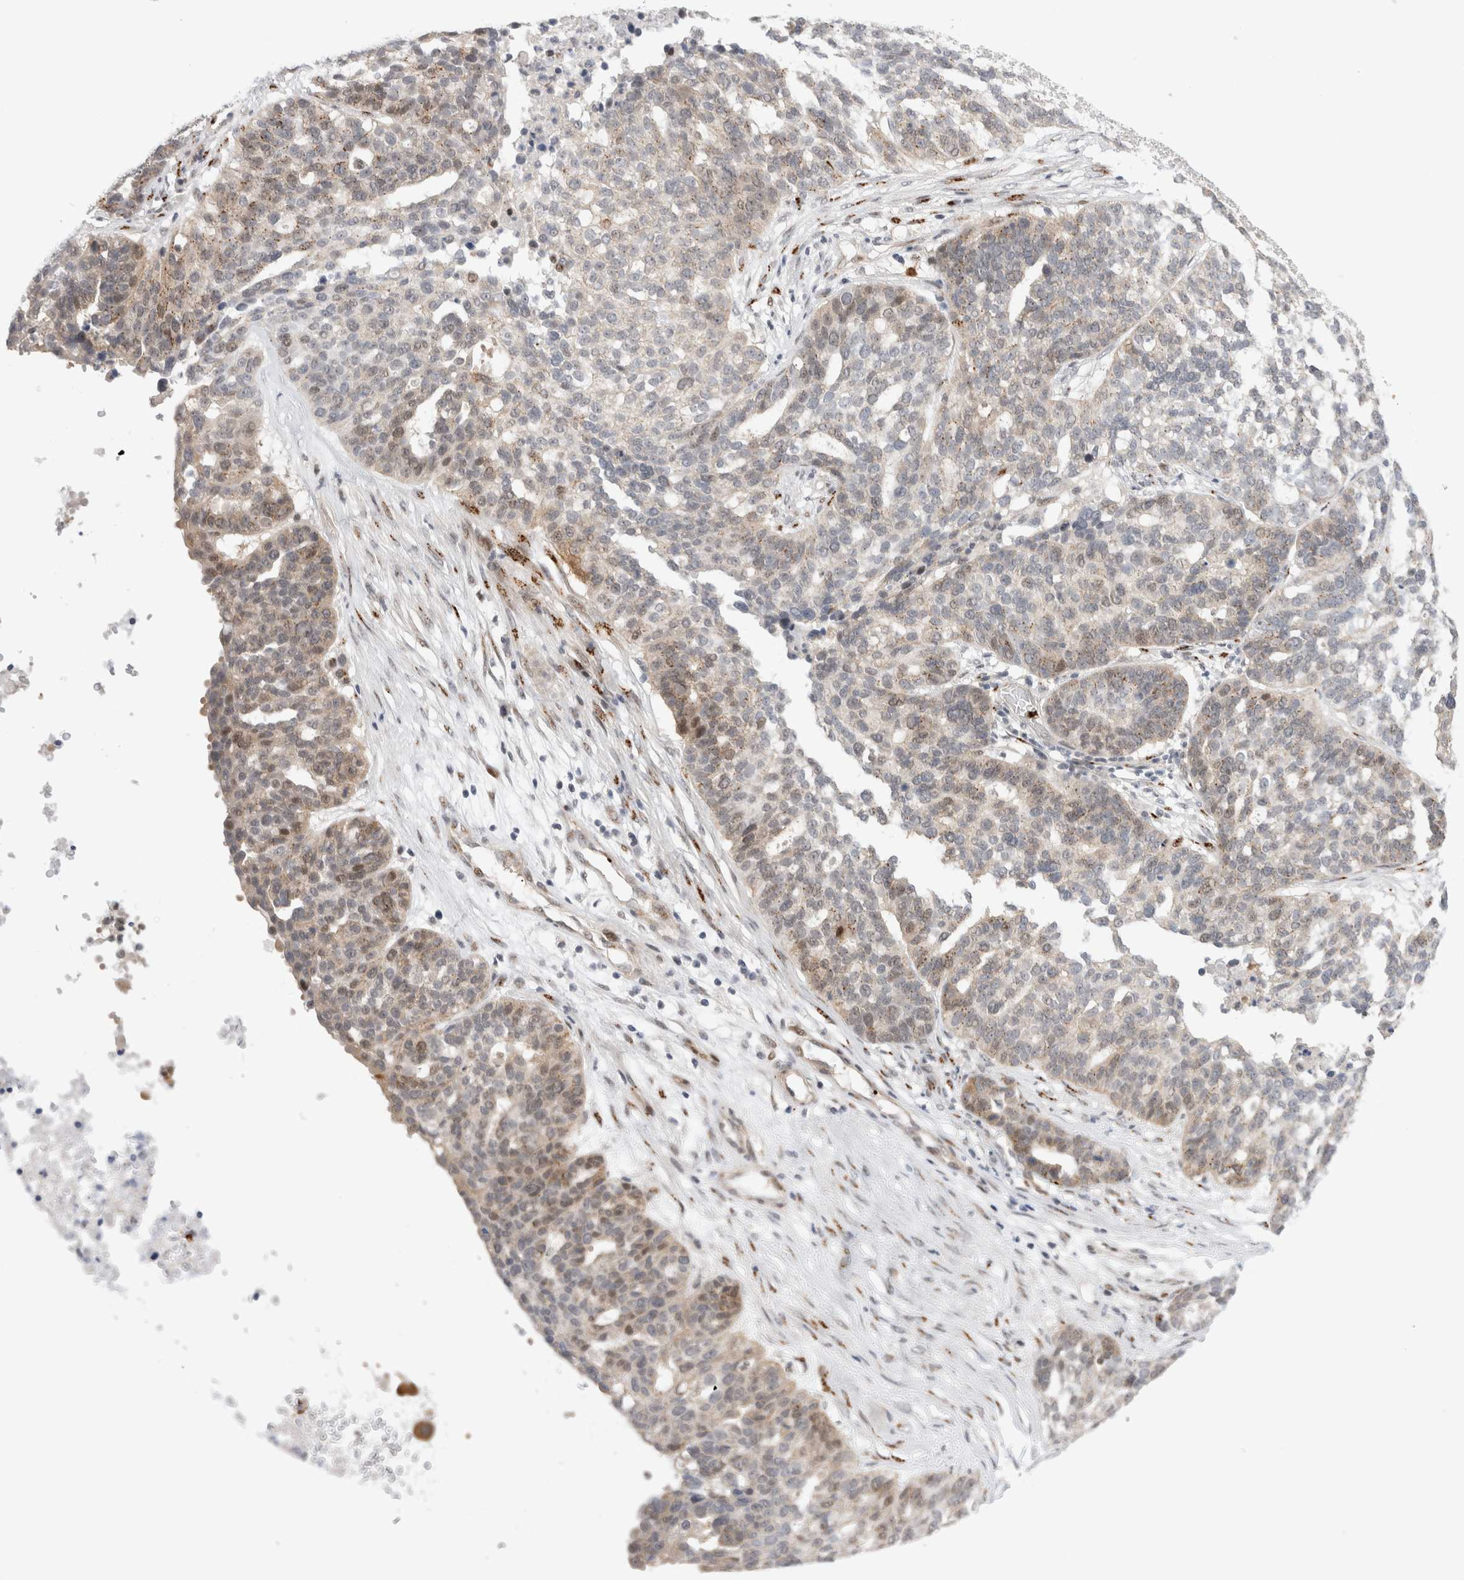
{"staining": {"intensity": "weak", "quantity": "<25%", "location": "cytoplasmic/membranous,nuclear"}, "tissue": "ovarian cancer", "cell_type": "Tumor cells", "image_type": "cancer", "snomed": [{"axis": "morphology", "description": "Cystadenocarcinoma, serous, NOS"}, {"axis": "topography", "description": "Ovary"}], "caption": "Tumor cells are negative for brown protein staining in ovarian cancer. Brightfield microscopy of immunohistochemistry stained with DAB (brown) and hematoxylin (blue), captured at high magnification.", "gene": "VPS28", "patient": {"sex": "female", "age": 59}}